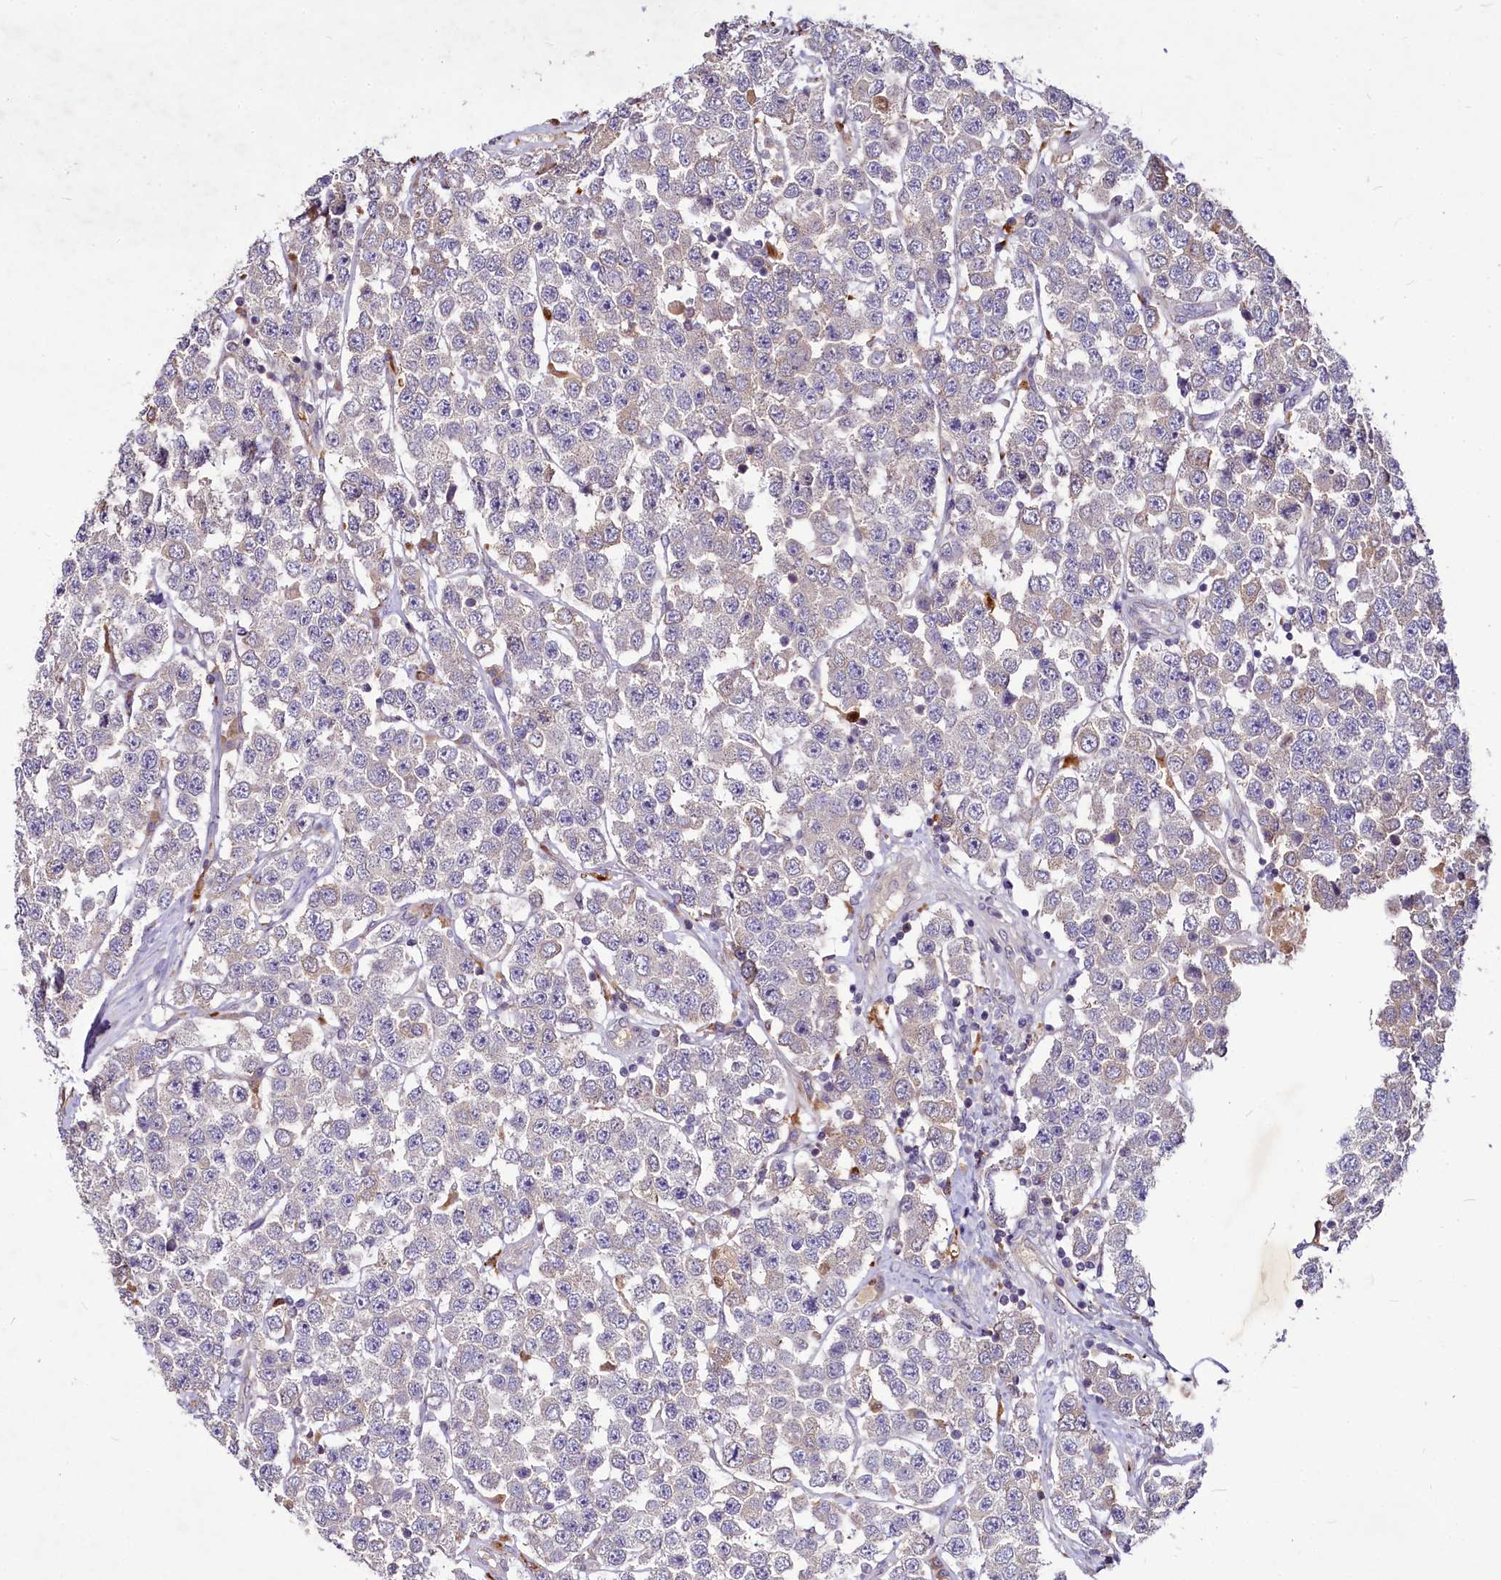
{"staining": {"intensity": "negative", "quantity": "none", "location": "none"}, "tissue": "testis cancer", "cell_type": "Tumor cells", "image_type": "cancer", "snomed": [{"axis": "morphology", "description": "Seminoma, NOS"}, {"axis": "topography", "description": "Testis"}], "caption": "Immunohistochemistry image of testis cancer (seminoma) stained for a protein (brown), which reveals no staining in tumor cells. (Brightfield microscopy of DAB (3,3'-diaminobenzidine) immunohistochemistry at high magnification).", "gene": "C11orf86", "patient": {"sex": "male", "age": 28}}